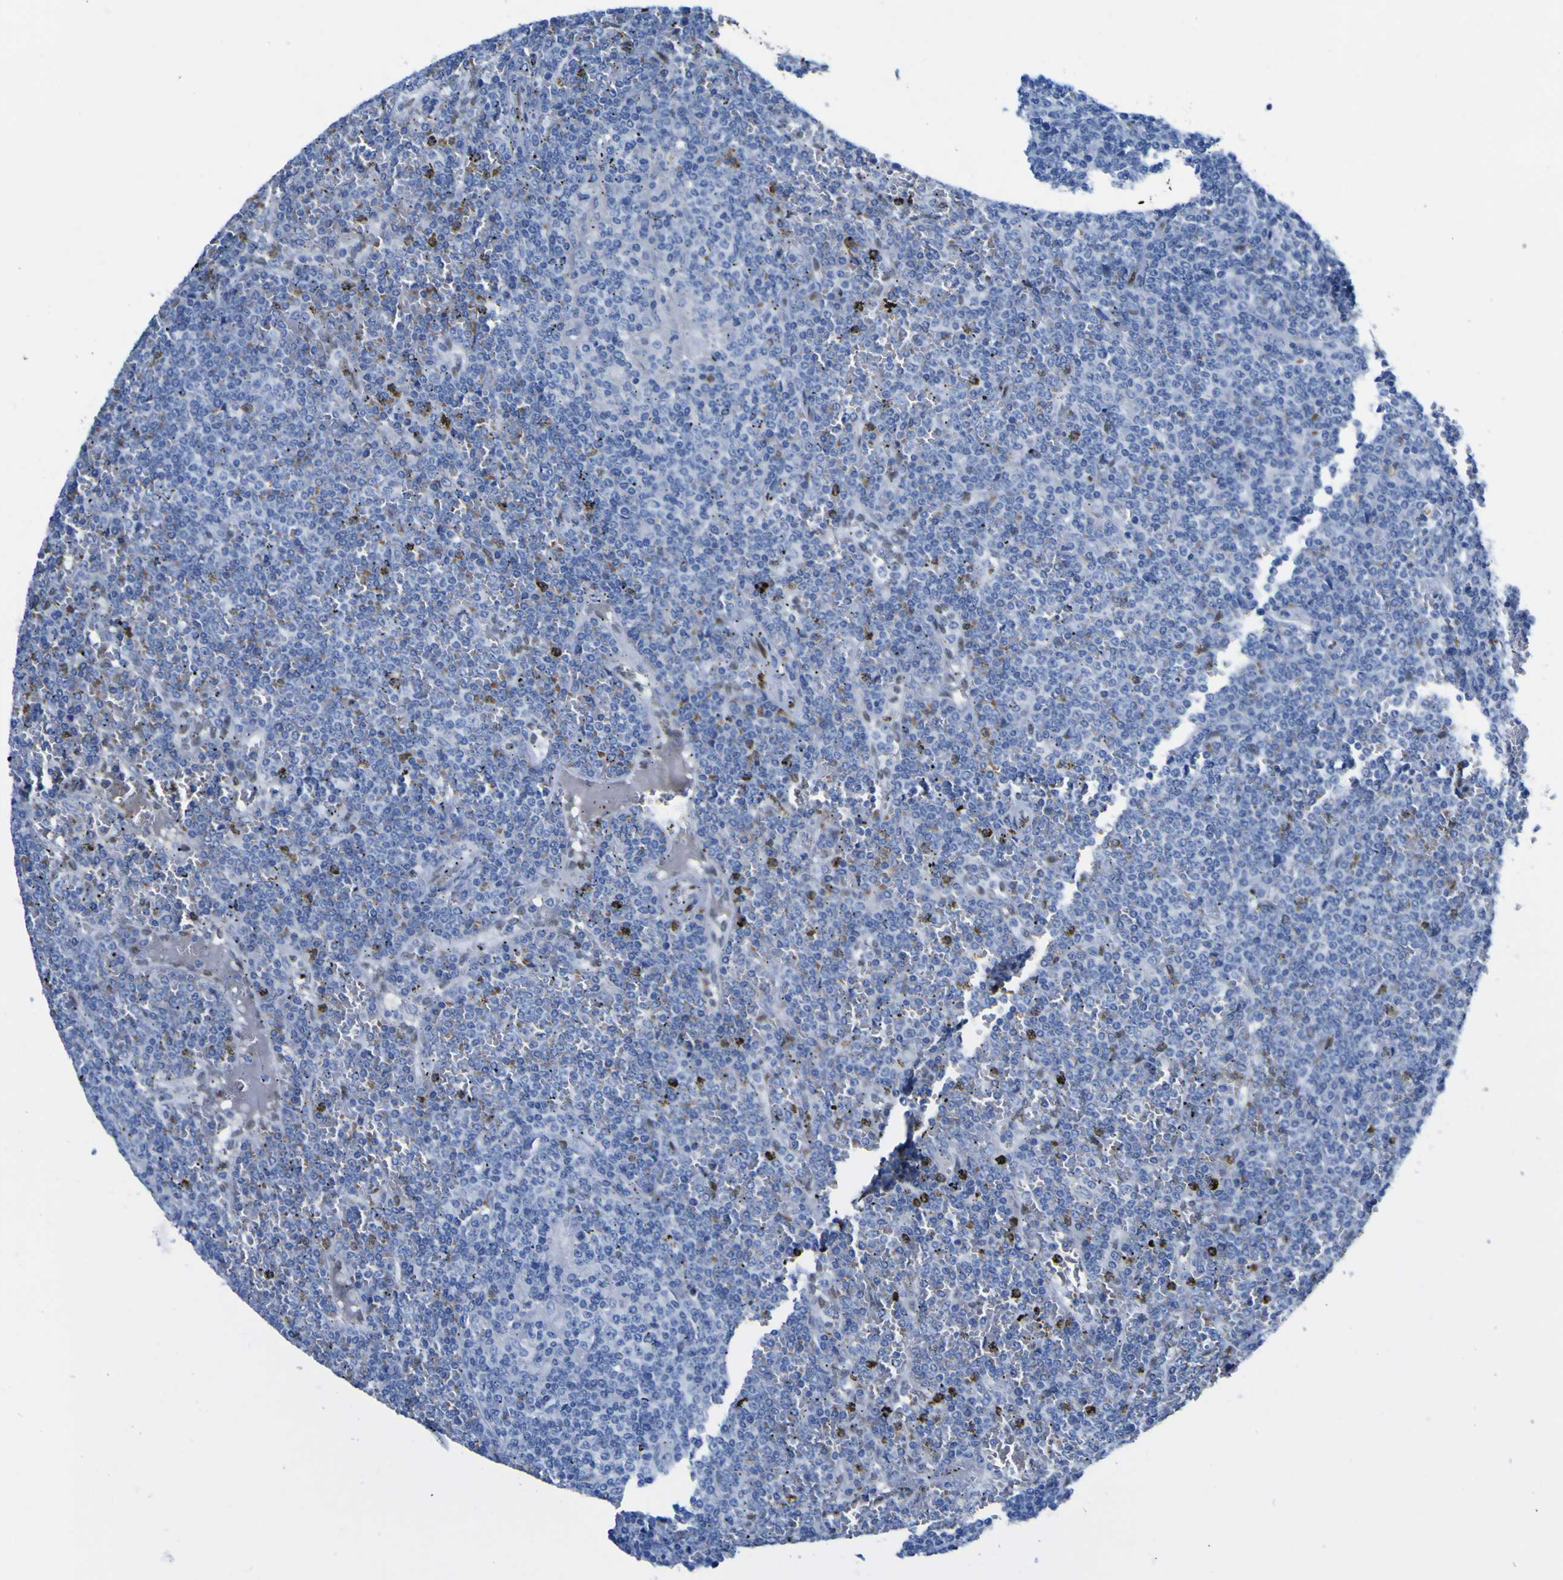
{"staining": {"intensity": "negative", "quantity": "none", "location": "none"}, "tissue": "lymphoma", "cell_type": "Tumor cells", "image_type": "cancer", "snomed": [{"axis": "morphology", "description": "Malignant lymphoma, non-Hodgkin's type, Low grade"}, {"axis": "topography", "description": "Spleen"}], "caption": "Tumor cells are negative for protein expression in human malignant lymphoma, non-Hodgkin's type (low-grade). (Immunohistochemistry, brightfield microscopy, high magnification).", "gene": "DACH1", "patient": {"sex": "female", "age": 19}}